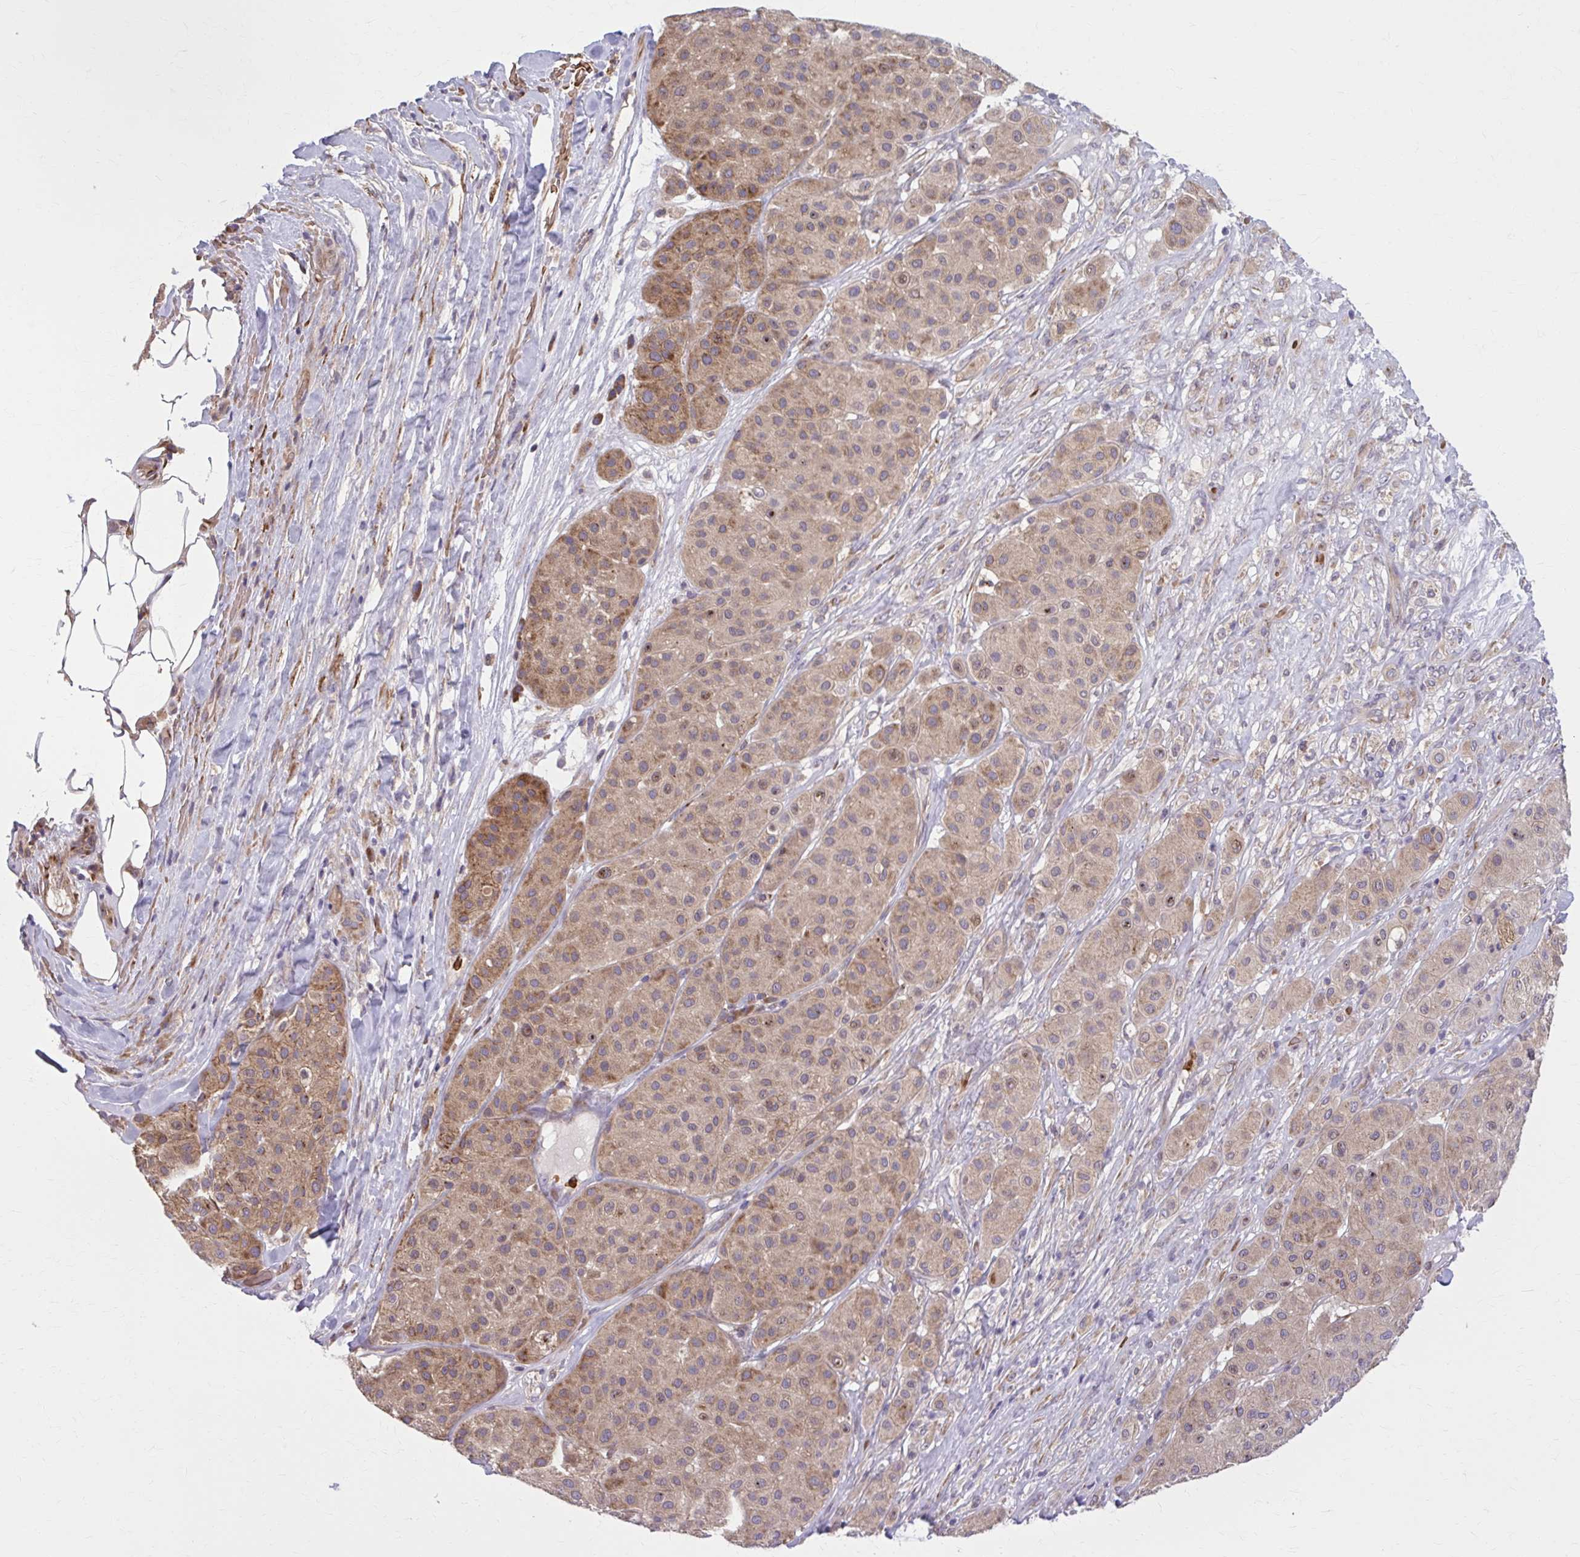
{"staining": {"intensity": "weak", "quantity": "25%-75%", "location": "cytoplasmic/membranous,nuclear"}, "tissue": "melanoma", "cell_type": "Tumor cells", "image_type": "cancer", "snomed": [{"axis": "morphology", "description": "Malignant melanoma, Metastatic site"}, {"axis": "topography", "description": "Smooth muscle"}], "caption": "Immunohistochemical staining of human malignant melanoma (metastatic site) demonstrates low levels of weak cytoplasmic/membranous and nuclear positivity in about 25%-75% of tumor cells. (DAB (3,3'-diaminobenzidine) = brown stain, brightfield microscopy at high magnification).", "gene": "SNF8", "patient": {"sex": "male", "age": 41}}